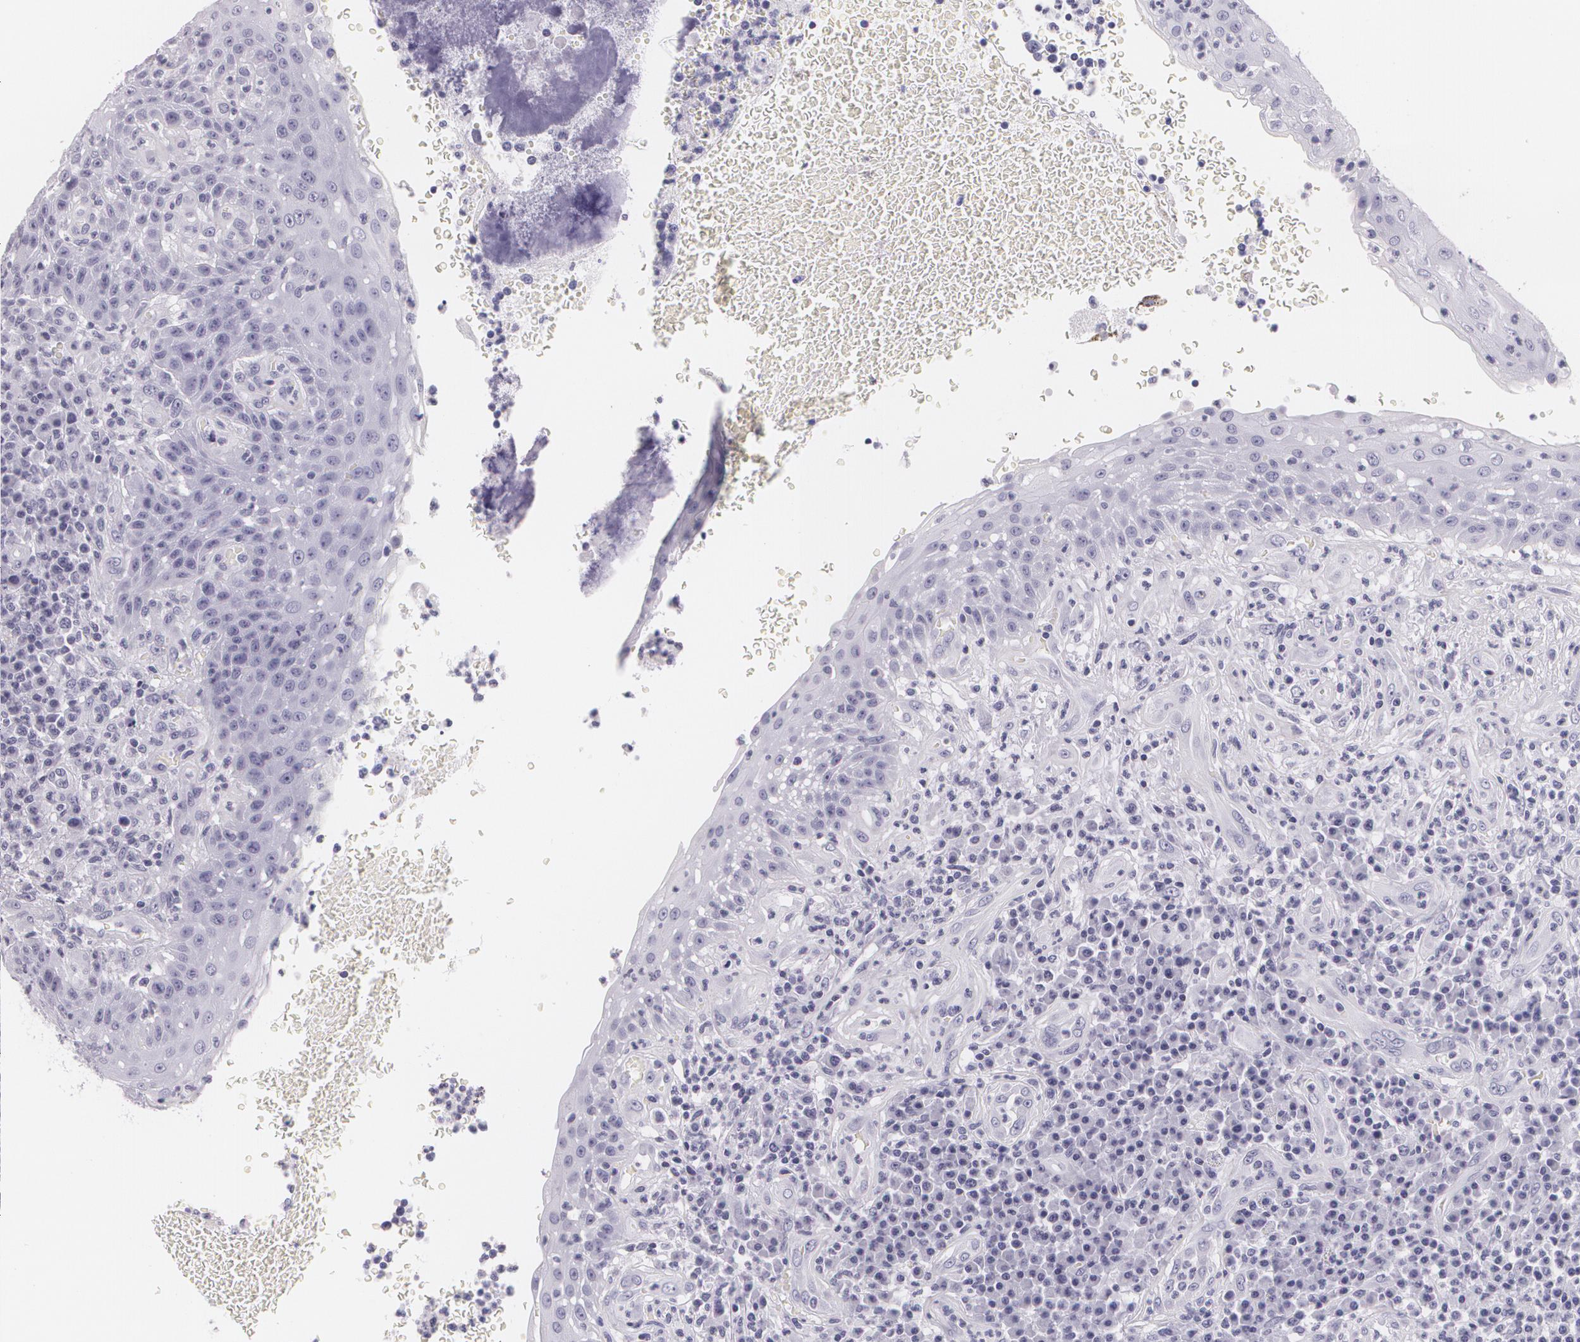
{"staining": {"intensity": "negative", "quantity": "none", "location": "none"}, "tissue": "tonsil", "cell_type": "Germinal center cells", "image_type": "normal", "snomed": [{"axis": "morphology", "description": "Normal tissue, NOS"}, {"axis": "topography", "description": "Tonsil"}], "caption": "The histopathology image exhibits no significant expression in germinal center cells of tonsil. The staining was performed using DAB to visualize the protein expression in brown, while the nuclei were stained in blue with hematoxylin (Magnification: 20x).", "gene": "DLG4", "patient": {"sex": "female", "age": 40}}